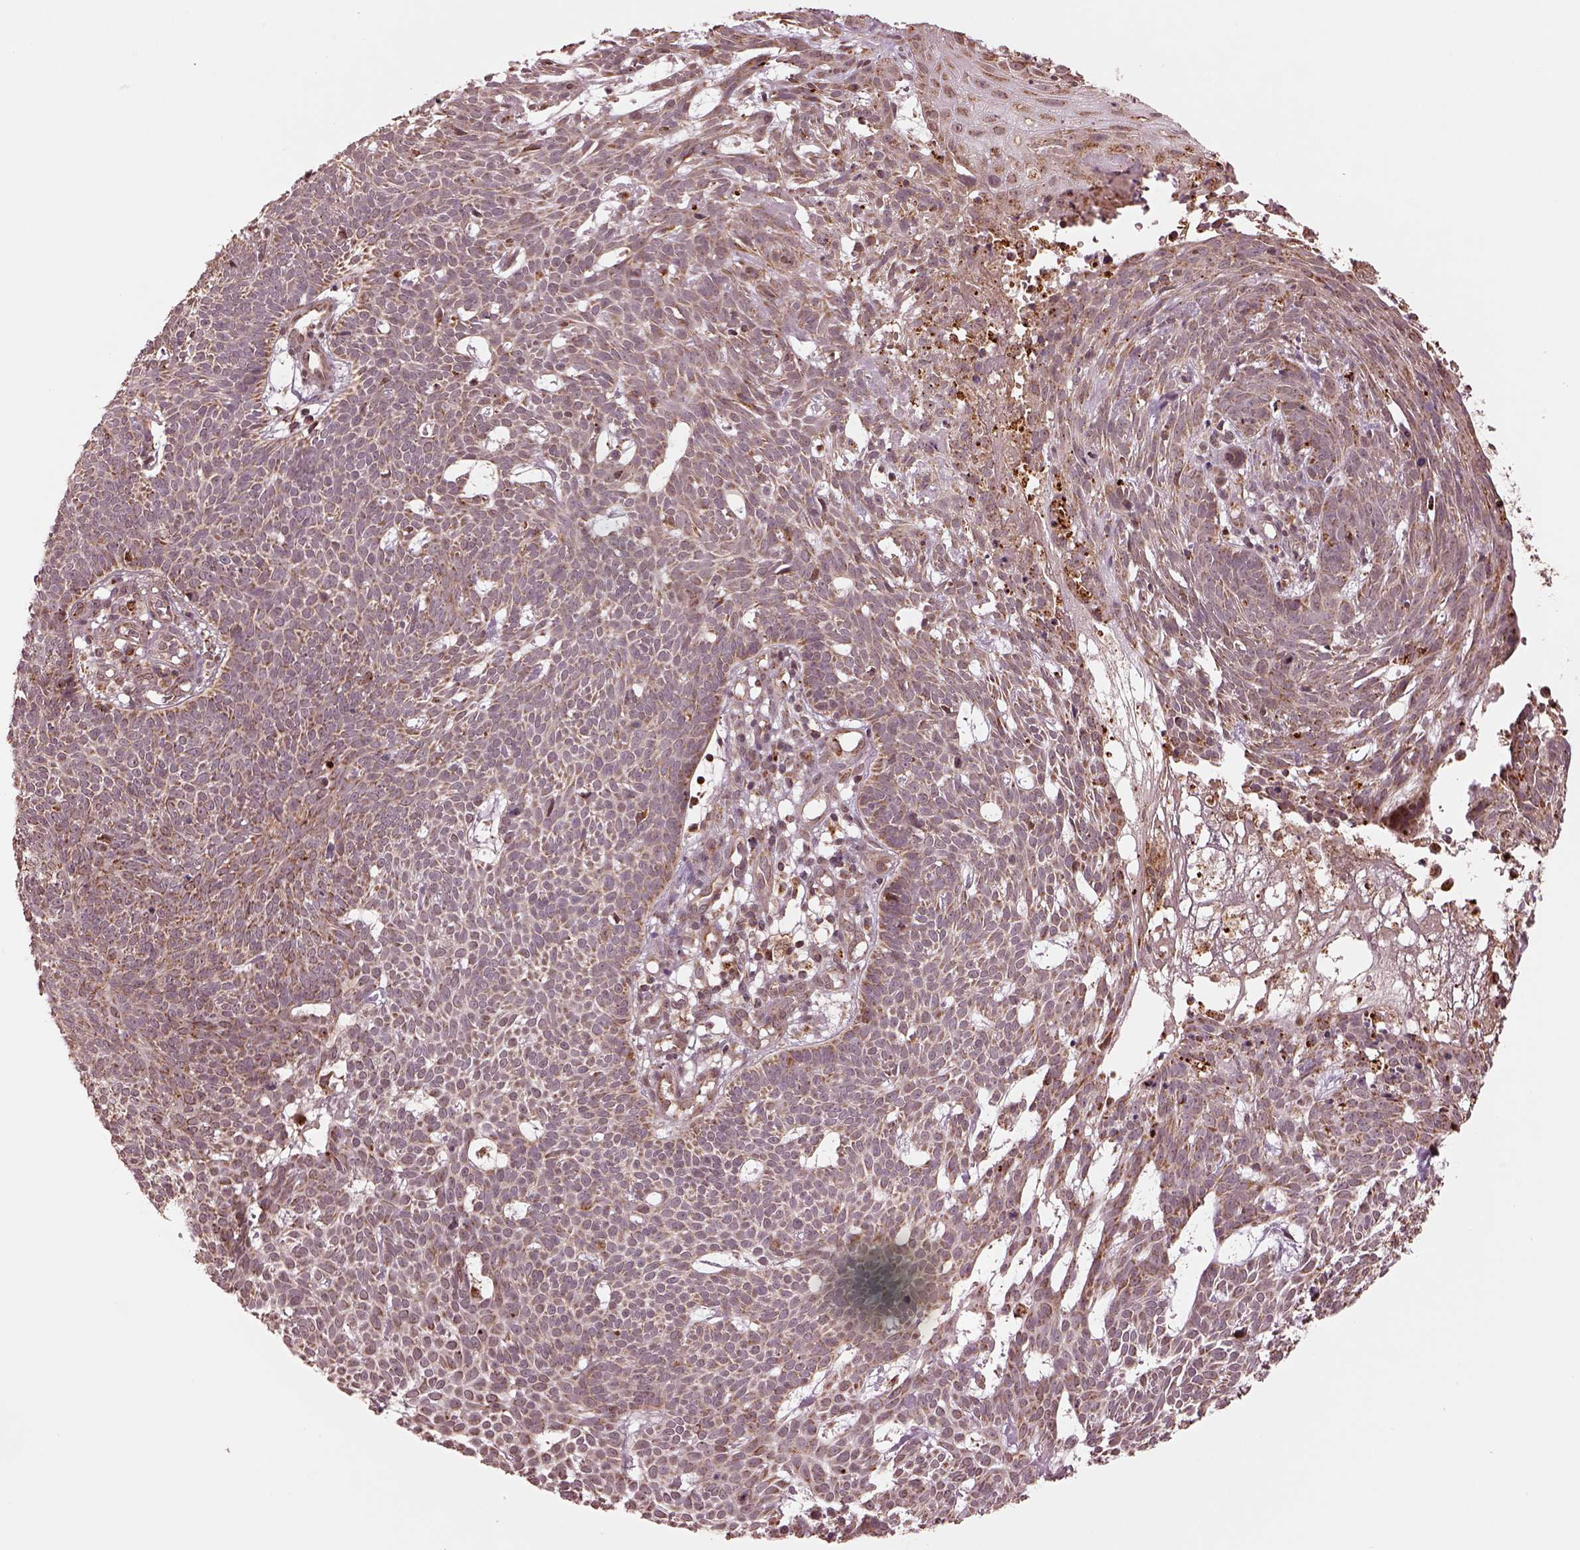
{"staining": {"intensity": "moderate", "quantity": "25%-75%", "location": "cytoplasmic/membranous"}, "tissue": "skin cancer", "cell_type": "Tumor cells", "image_type": "cancer", "snomed": [{"axis": "morphology", "description": "Basal cell carcinoma"}, {"axis": "topography", "description": "Skin"}], "caption": "Skin basal cell carcinoma tissue exhibits moderate cytoplasmic/membranous positivity in about 25%-75% of tumor cells, visualized by immunohistochemistry.", "gene": "SEL1L3", "patient": {"sex": "male", "age": 59}}